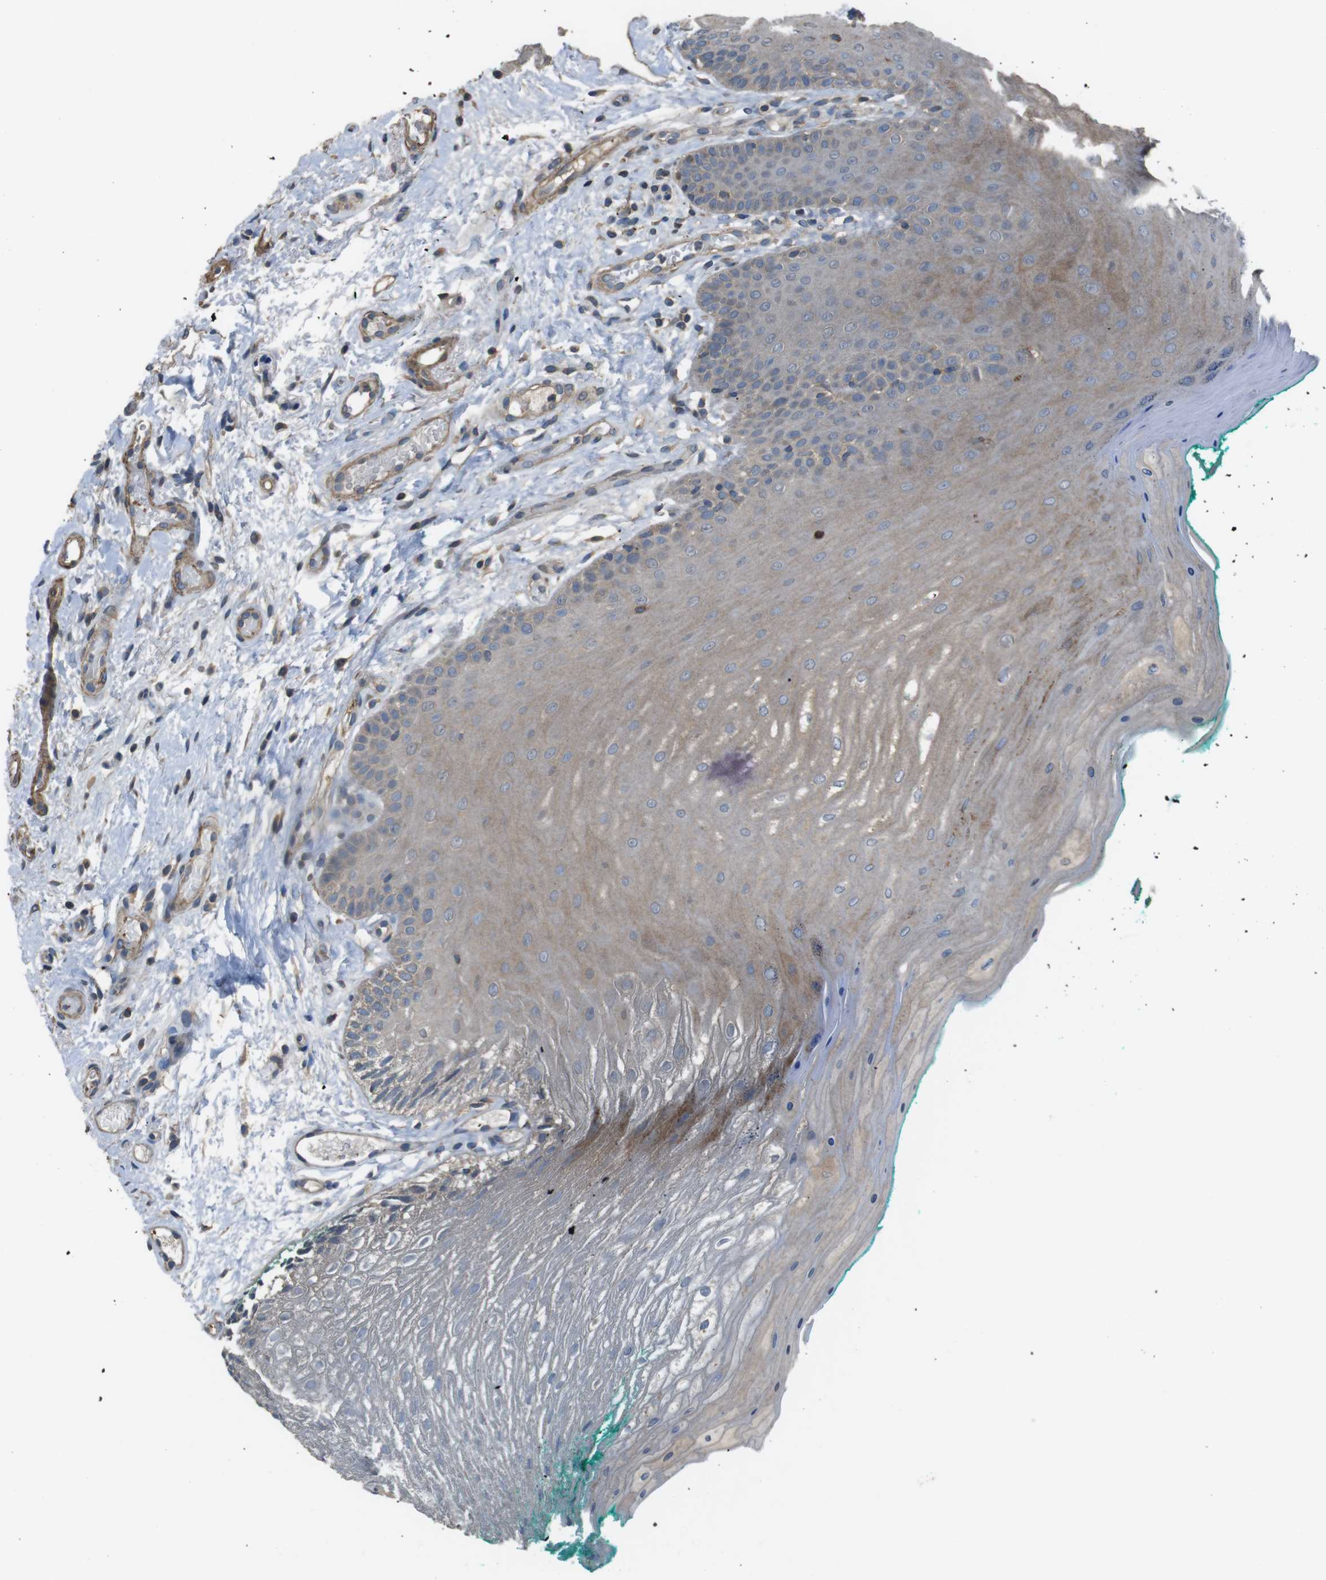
{"staining": {"intensity": "moderate", "quantity": "25%-75%", "location": "cytoplasmic/membranous"}, "tissue": "oral mucosa", "cell_type": "Squamous epithelial cells", "image_type": "normal", "snomed": [{"axis": "morphology", "description": "Normal tissue, NOS"}, {"axis": "topography", "description": "Skeletal muscle"}, {"axis": "topography", "description": "Oral tissue"}], "caption": "IHC image of benign oral mucosa: human oral mucosa stained using immunohistochemistry (IHC) demonstrates medium levels of moderate protein expression localized specifically in the cytoplasmic/membranous of squamous epithelial cells, appearing as a cytoplasmic/membranous brown color.", "gene": "FUT2", "patient": {"sex": "male", "age": 58}}